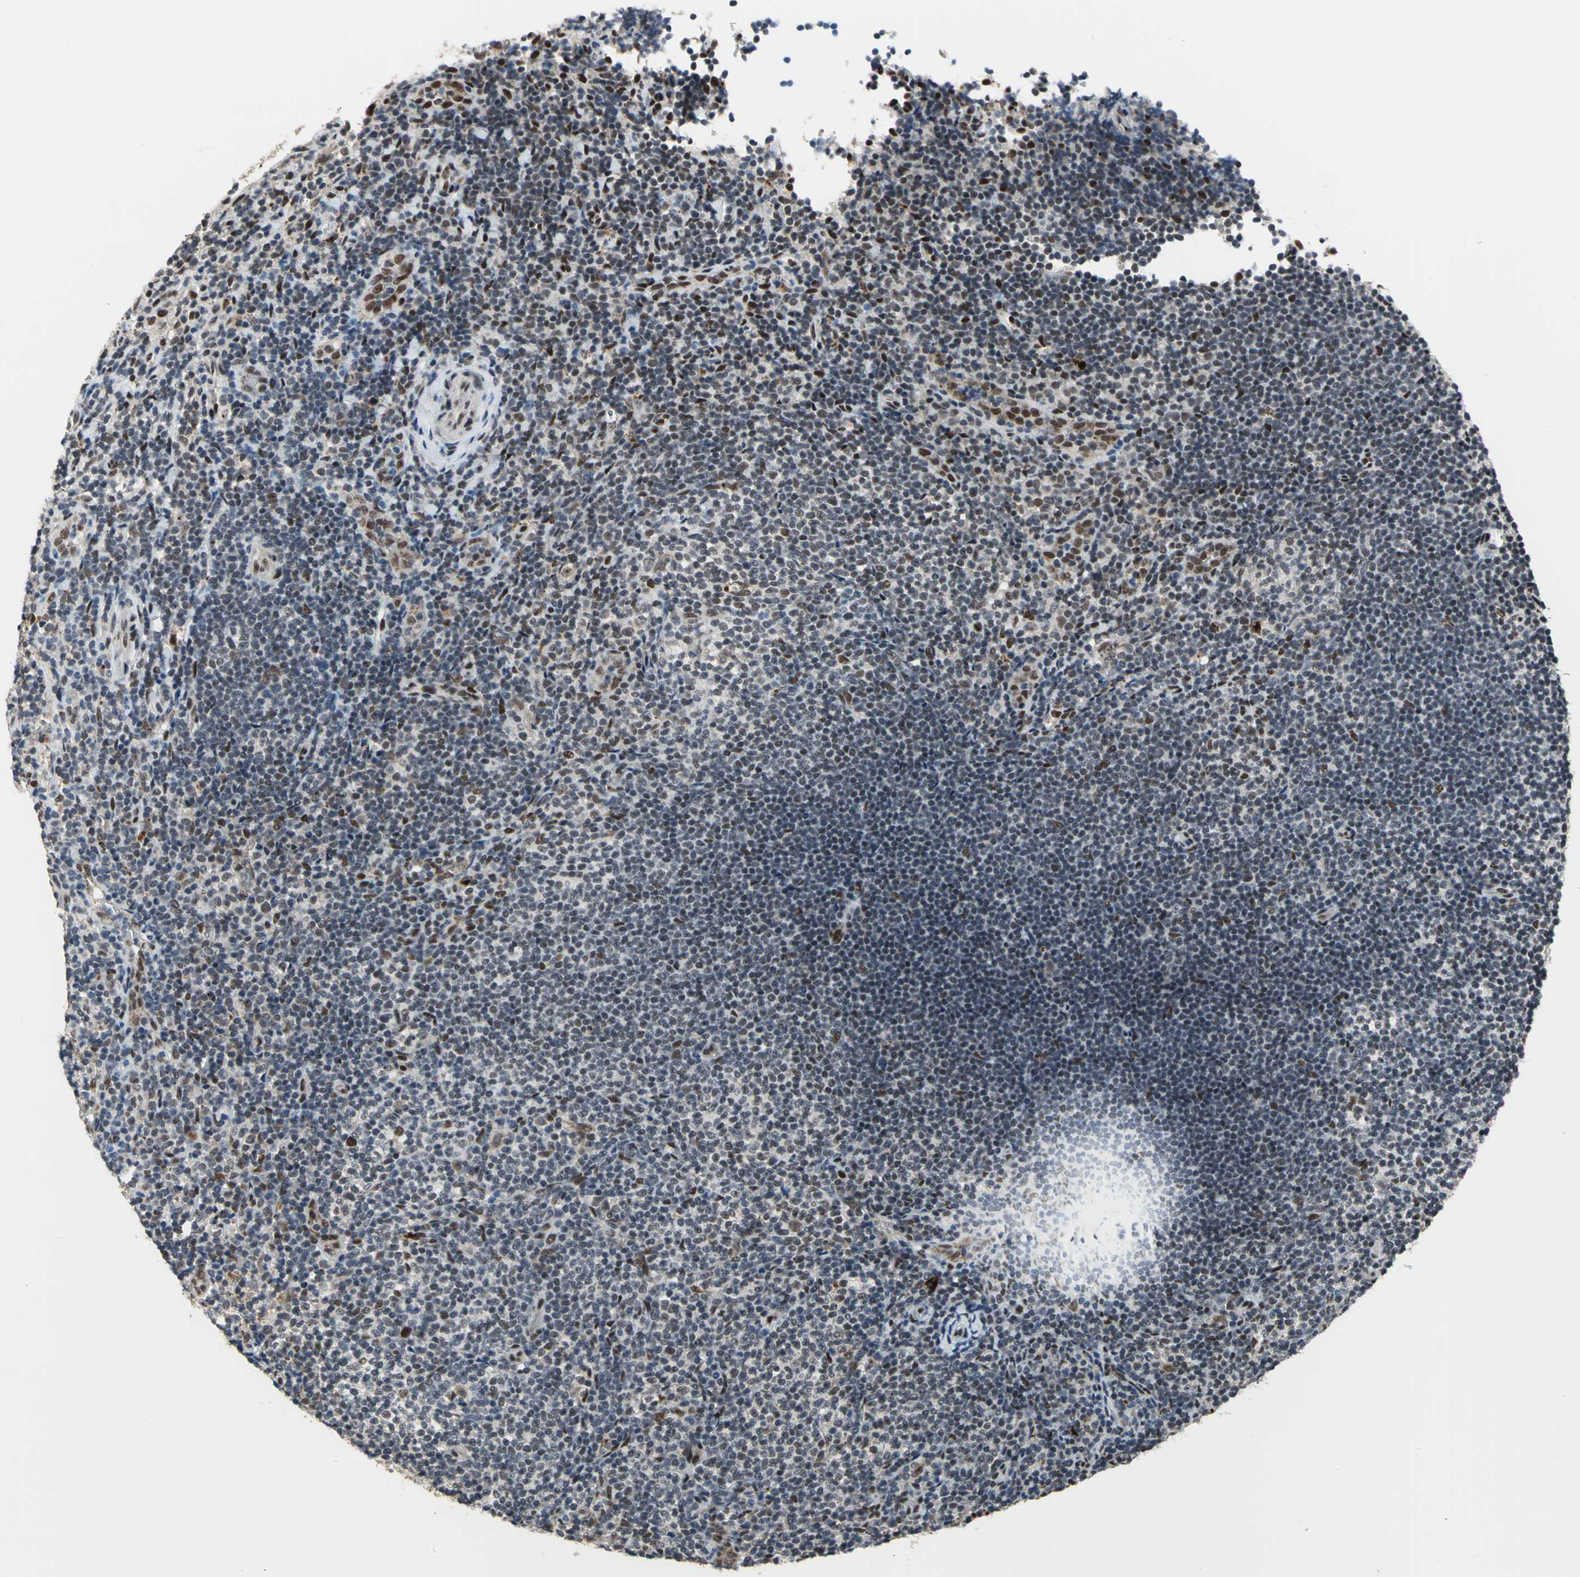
{"staining": {"intensity": "moderate", "quantity": "25%-75%", "location": "nuclear"}, "tissue": "lymphoma", "cell_type": "Tumor cells", "image_type": "cancer", "snomed": [{"axis": "morphology", "description": "Malignant lymphoma, non-Hodgkin's type, Low grade"}, {"axis": "topography", "description": "Lymph node"}], "caption": "A medium amount of moderate nuclear staining is seen in about 25%-75% of tumor cells in low-grade malignant lymphoma, non-Hodgkin's type tissue. (Brightfield microscopy of DAB IHC at high magnification).", "gene": "ELF2", "patient": {"sex": "female", "age": 76}}